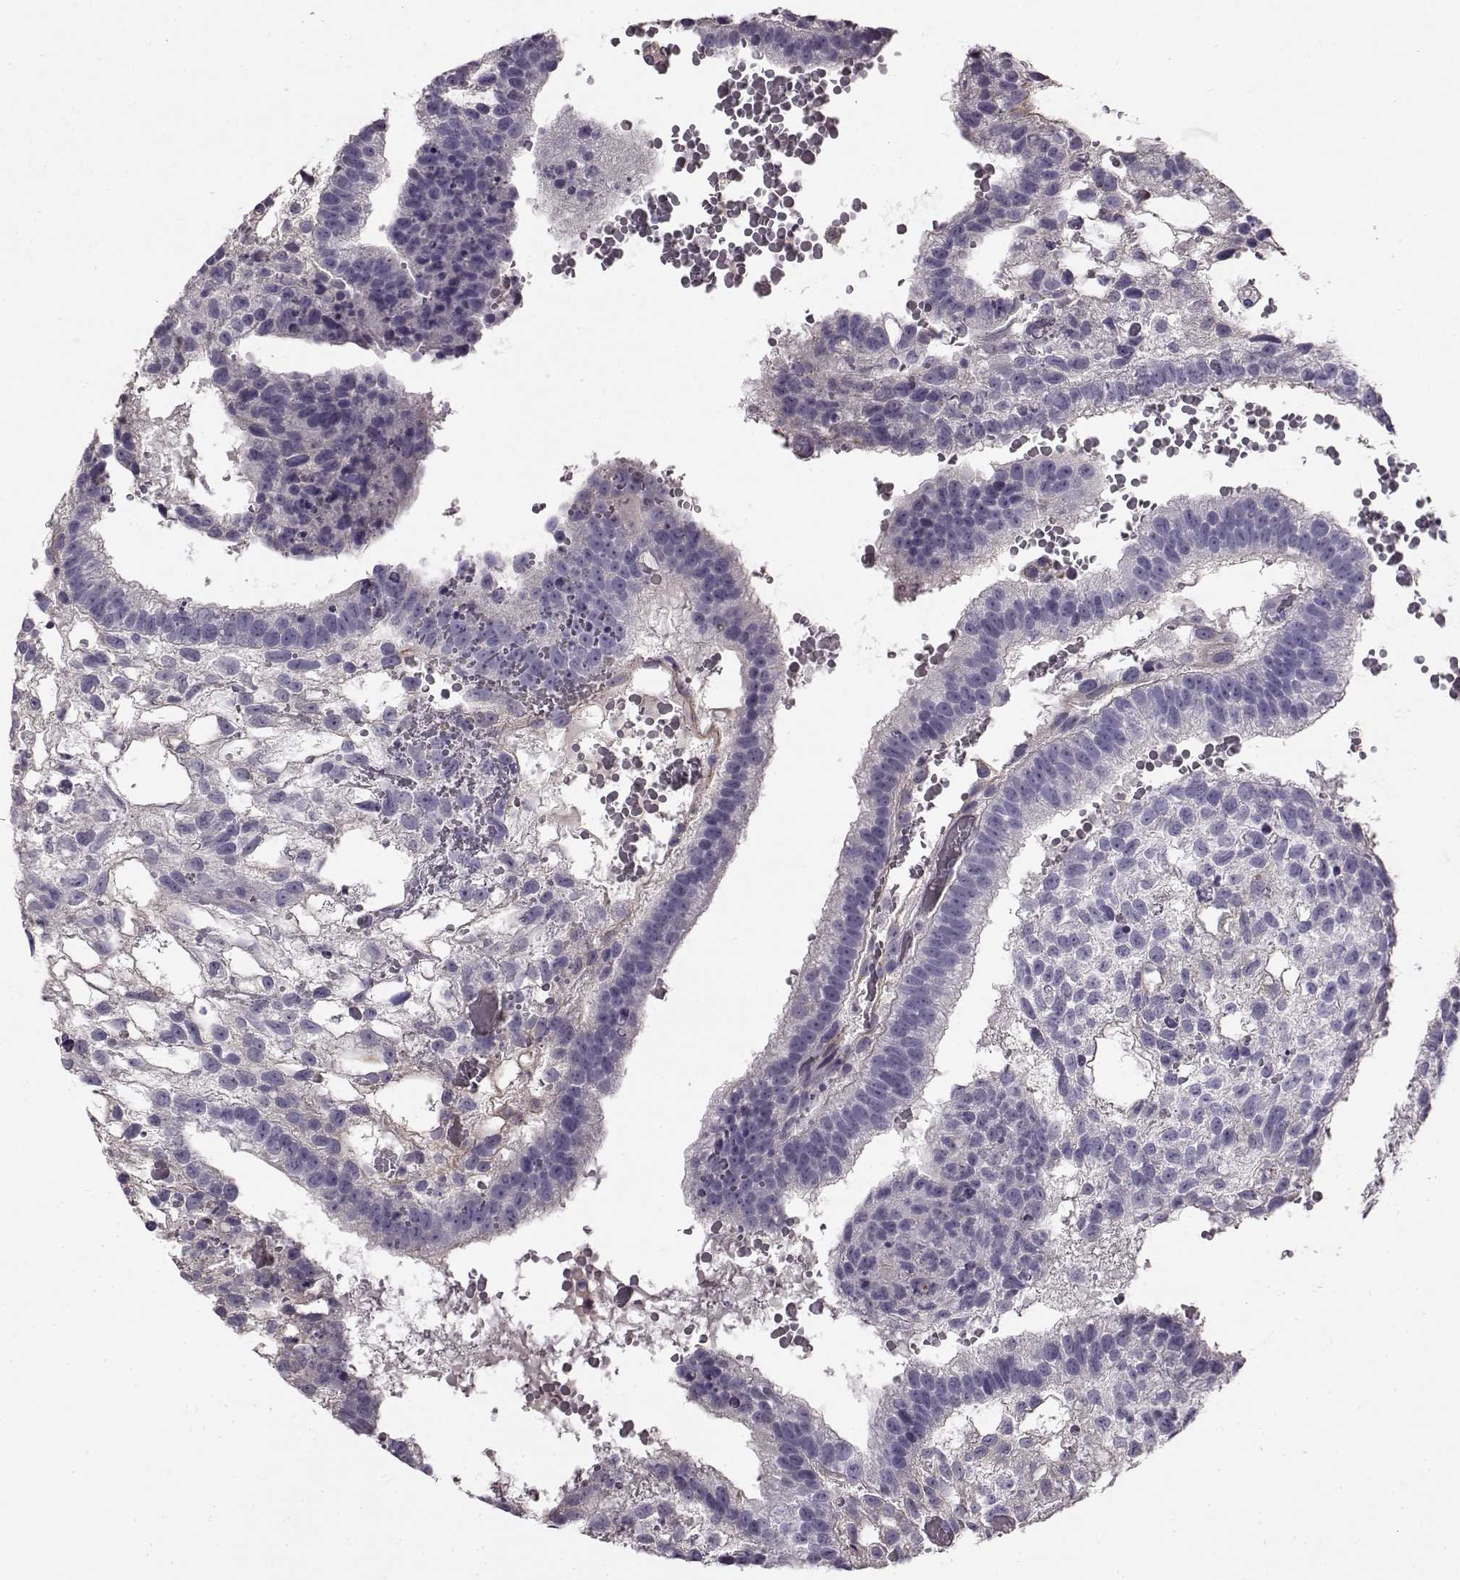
{"staining": {"intensity": "negative", "quantity": "none", "location": "none"}, "tissue": "testis cancer", "cell_type": "Tumor cells", "image_type": "cancer", "snomed": [{"axis": "morphology", "description": "Normal tissue, NOS"}, {"axis": "morphology", "description": "Carcinoma, Embryonal, NOS"}, {"axis": "topography", "description": "Testis"}, {"axis": "topography", "description": "Epididymis"}], "caption": "Immunohistochemistry of testis cancer (embryonal carcinoma) shows no positivity in tumor cells.", "gene": "KRT85", "patient": {"sex": "male", "age": 32}}